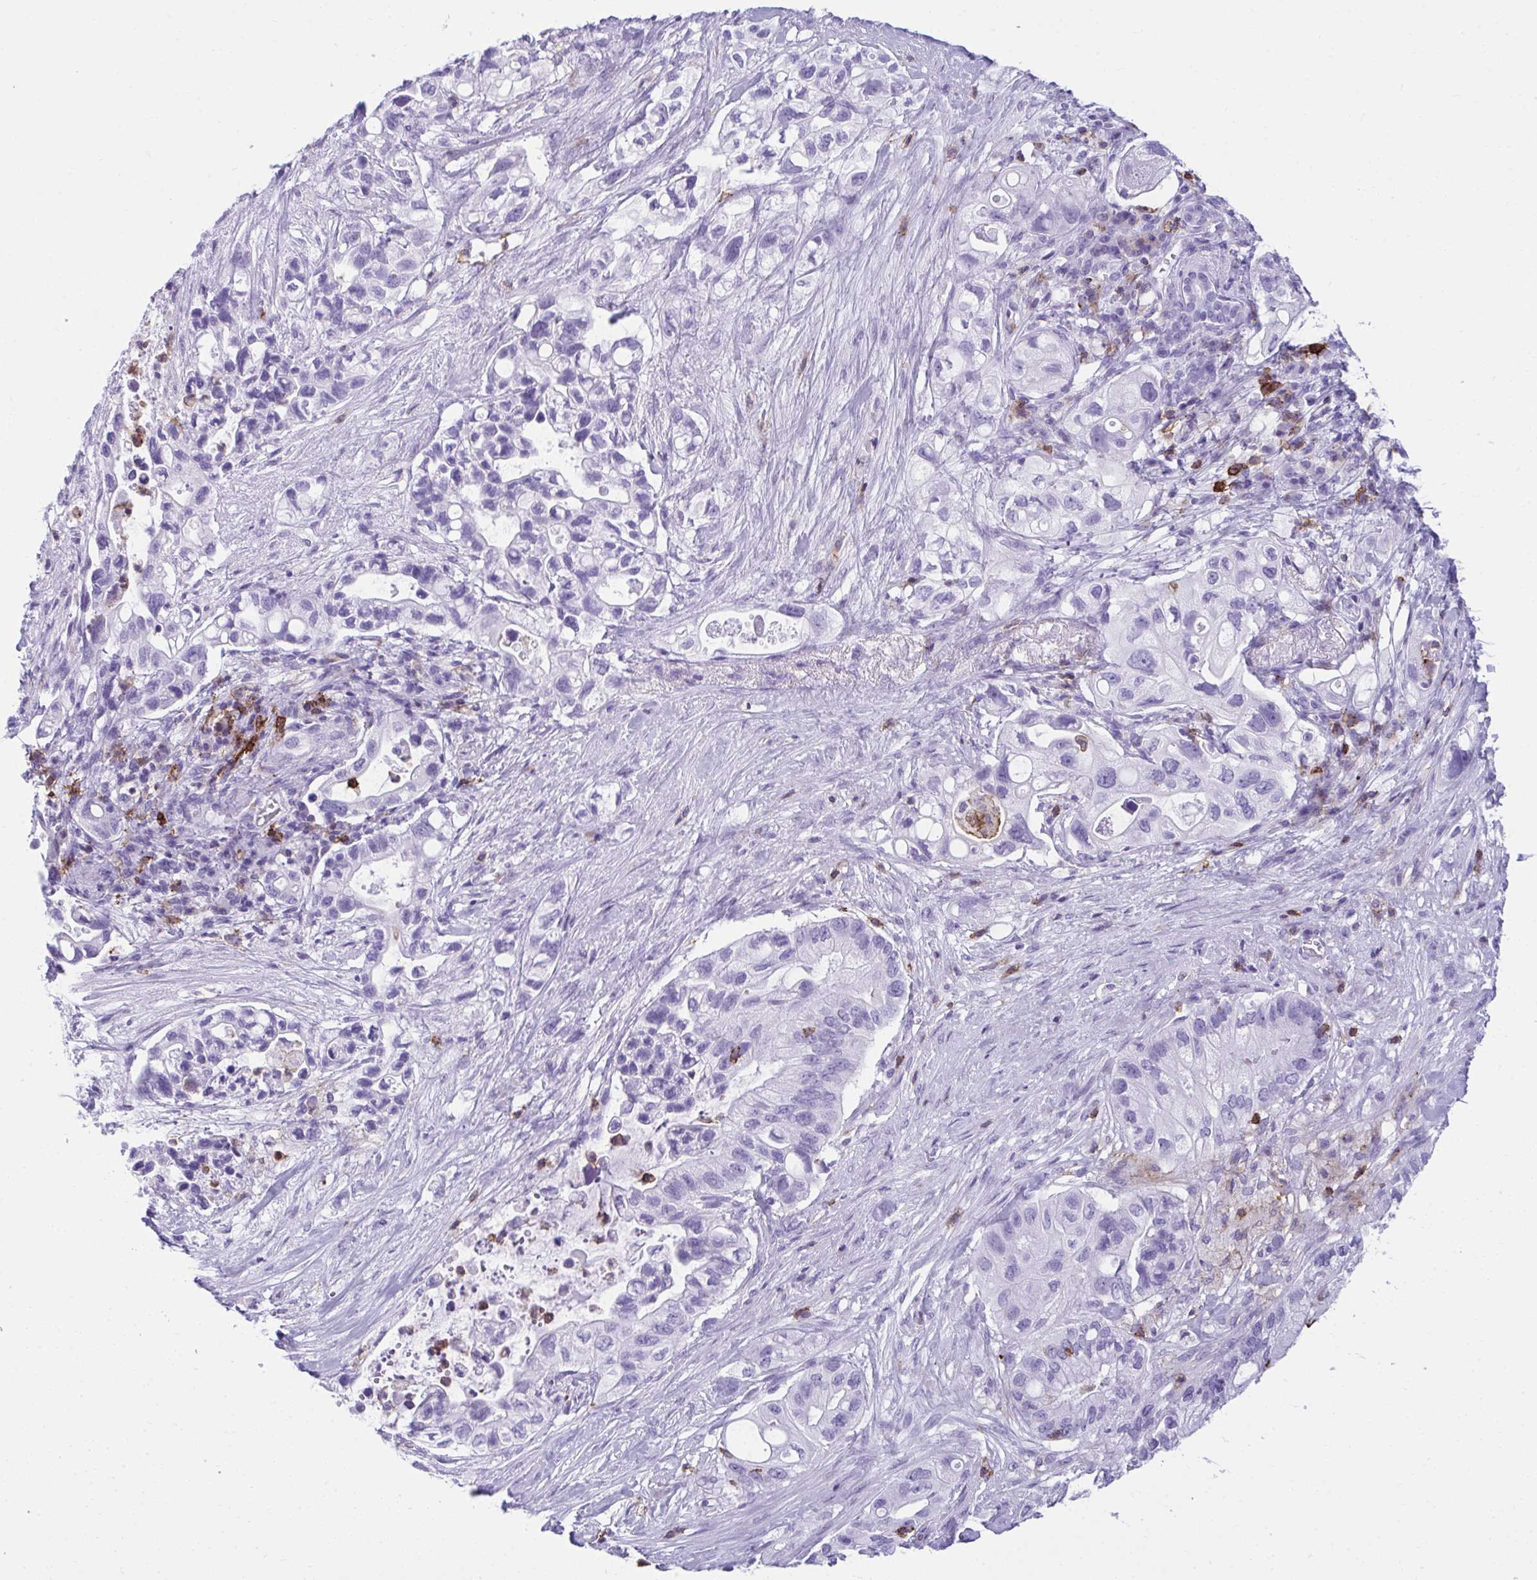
{"staining": {"intensity": "negative", "quantity": "none", "location": "none"}, "tissue": "pancreatic cancer", "cell_type": "Tumor cells", "image_type": "cancer", "snomed": [{"axis": "morphology", "description": "Adenocarcinoma, NOS"}, {"axis": "topography", "description": "Pancreas"}], "caption": "Immunohistochemistry (IHC) of human adenocarcinoma (pancreatic) demonstrates no positivity in tumor cells.", "gene": "SPN", "patient": {"sex": "female", "age": 72}}